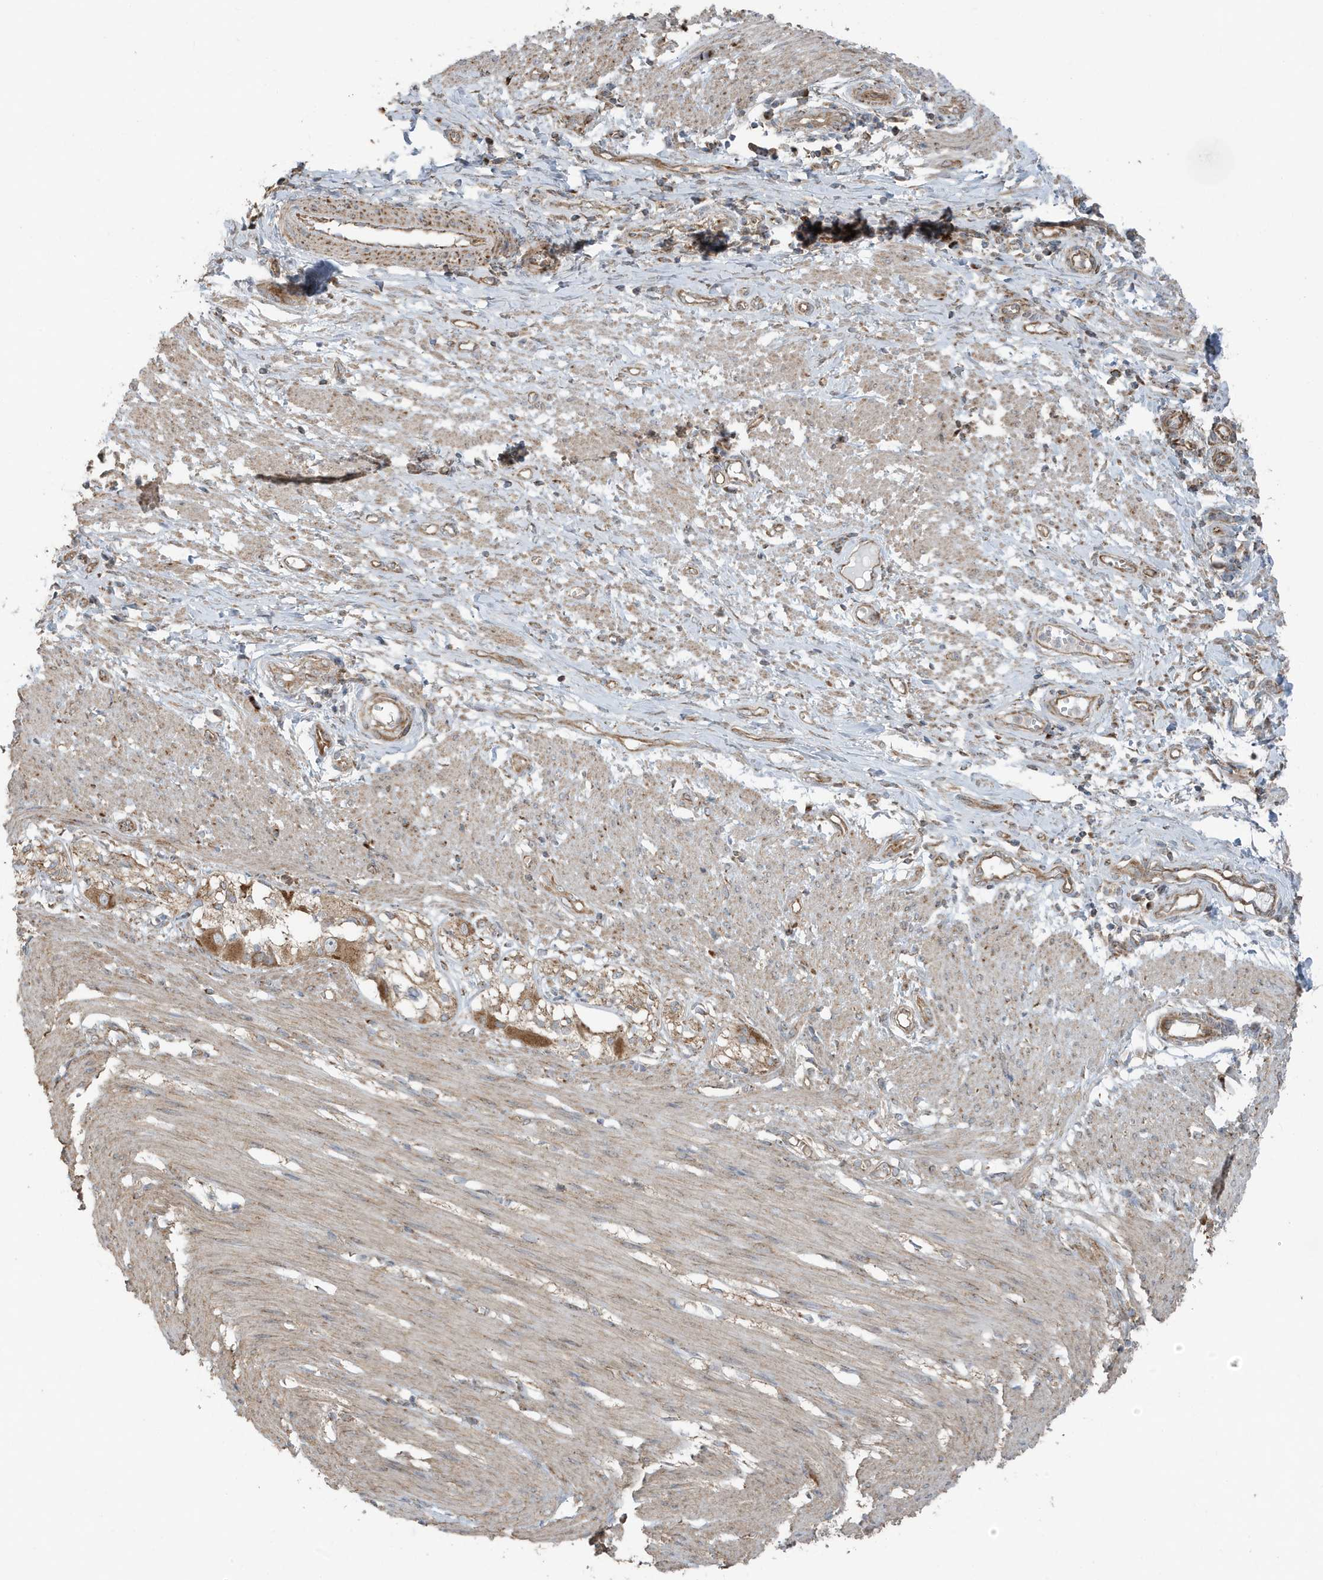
{"staining": {"intensity": "weak", "quantity": ">75%", "location": "cytoplasmic/membranous"}, "tissue": "smooth muscle", "cell_type": "Smooth muscle cells", "image_type": "normal", "snomed": [{"axis": "morphology", "description": "Normal tissue, NOS"}, {"axis": "morphology", "description": "Adenocarcinoma, NOS"}, {"axis": "topography", "description": "Colon"}, {"axis": "topography", "description": "Peripheral nerve tissue"}], "caption": "Immunohistochemical staining of normal human smooth muscle demonstrates weak cytoplasmic/membranous protein expression in about >75% of smooth muscle cells. (DAB = brown stain, brightfield microscopy at high magnification).", "gene": "GOLGA4", "patient": {"sex": "male", "age": 14}}